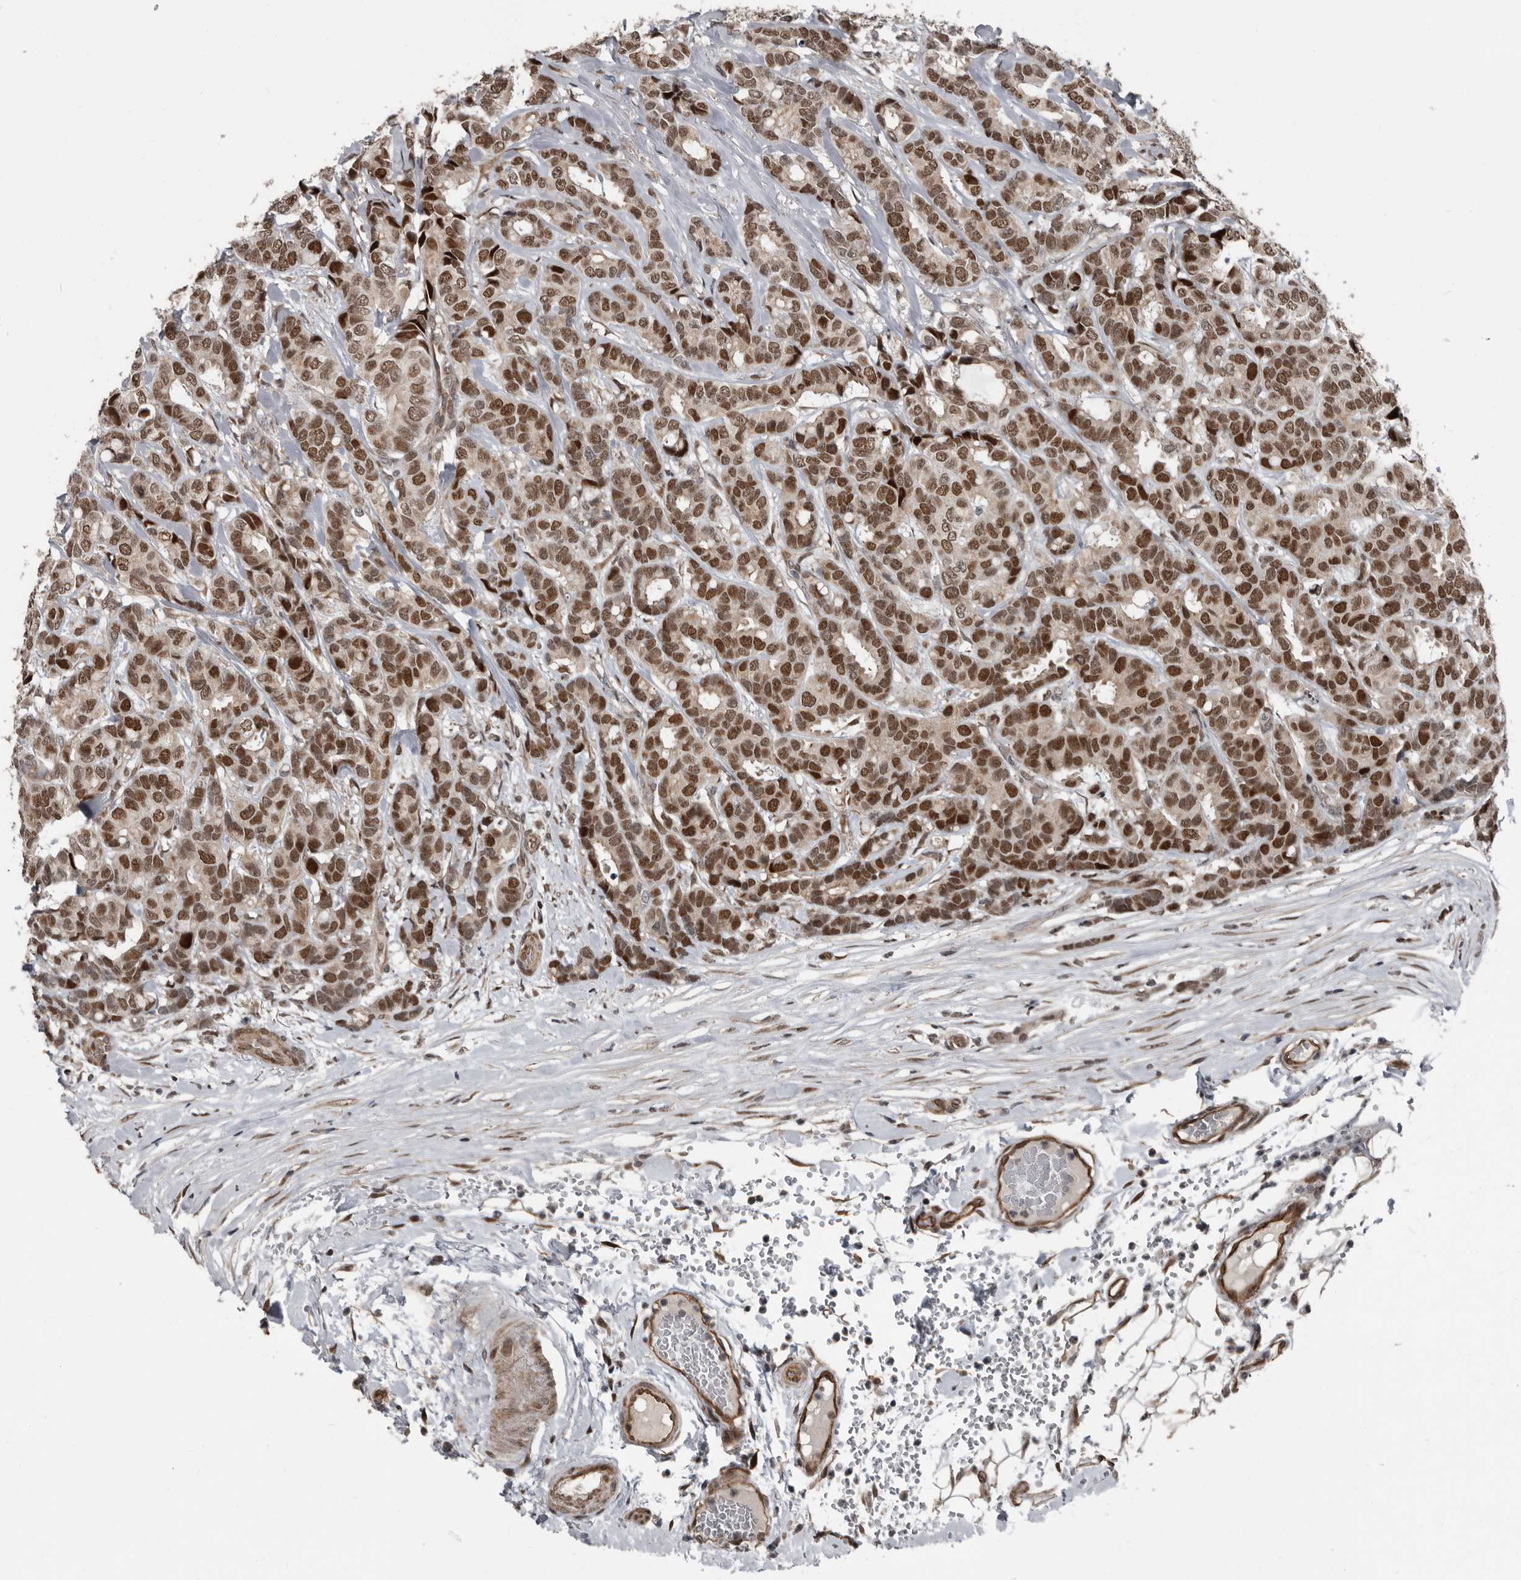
{"staining": {"intensity": "moderate", "quantity": ">75%", "location": "nuclear"}, "tissue": "breast cancer", "cell_type": "Tumor cells", "image_type": "cancer", "snomed": [{"axis": "morphology", "description": "Duct carcinoma"}, {"axis": "topography", "description": "Breast"}], "caption": "There is medium levels of moderate nuclear expression in tumor cells of breast cancer (intraductal carcinoma), as demonstrated by immunohistochemical staining (brown color).", "gene": "CHD1L", "patient": {"sex": "female", "age": 87}}